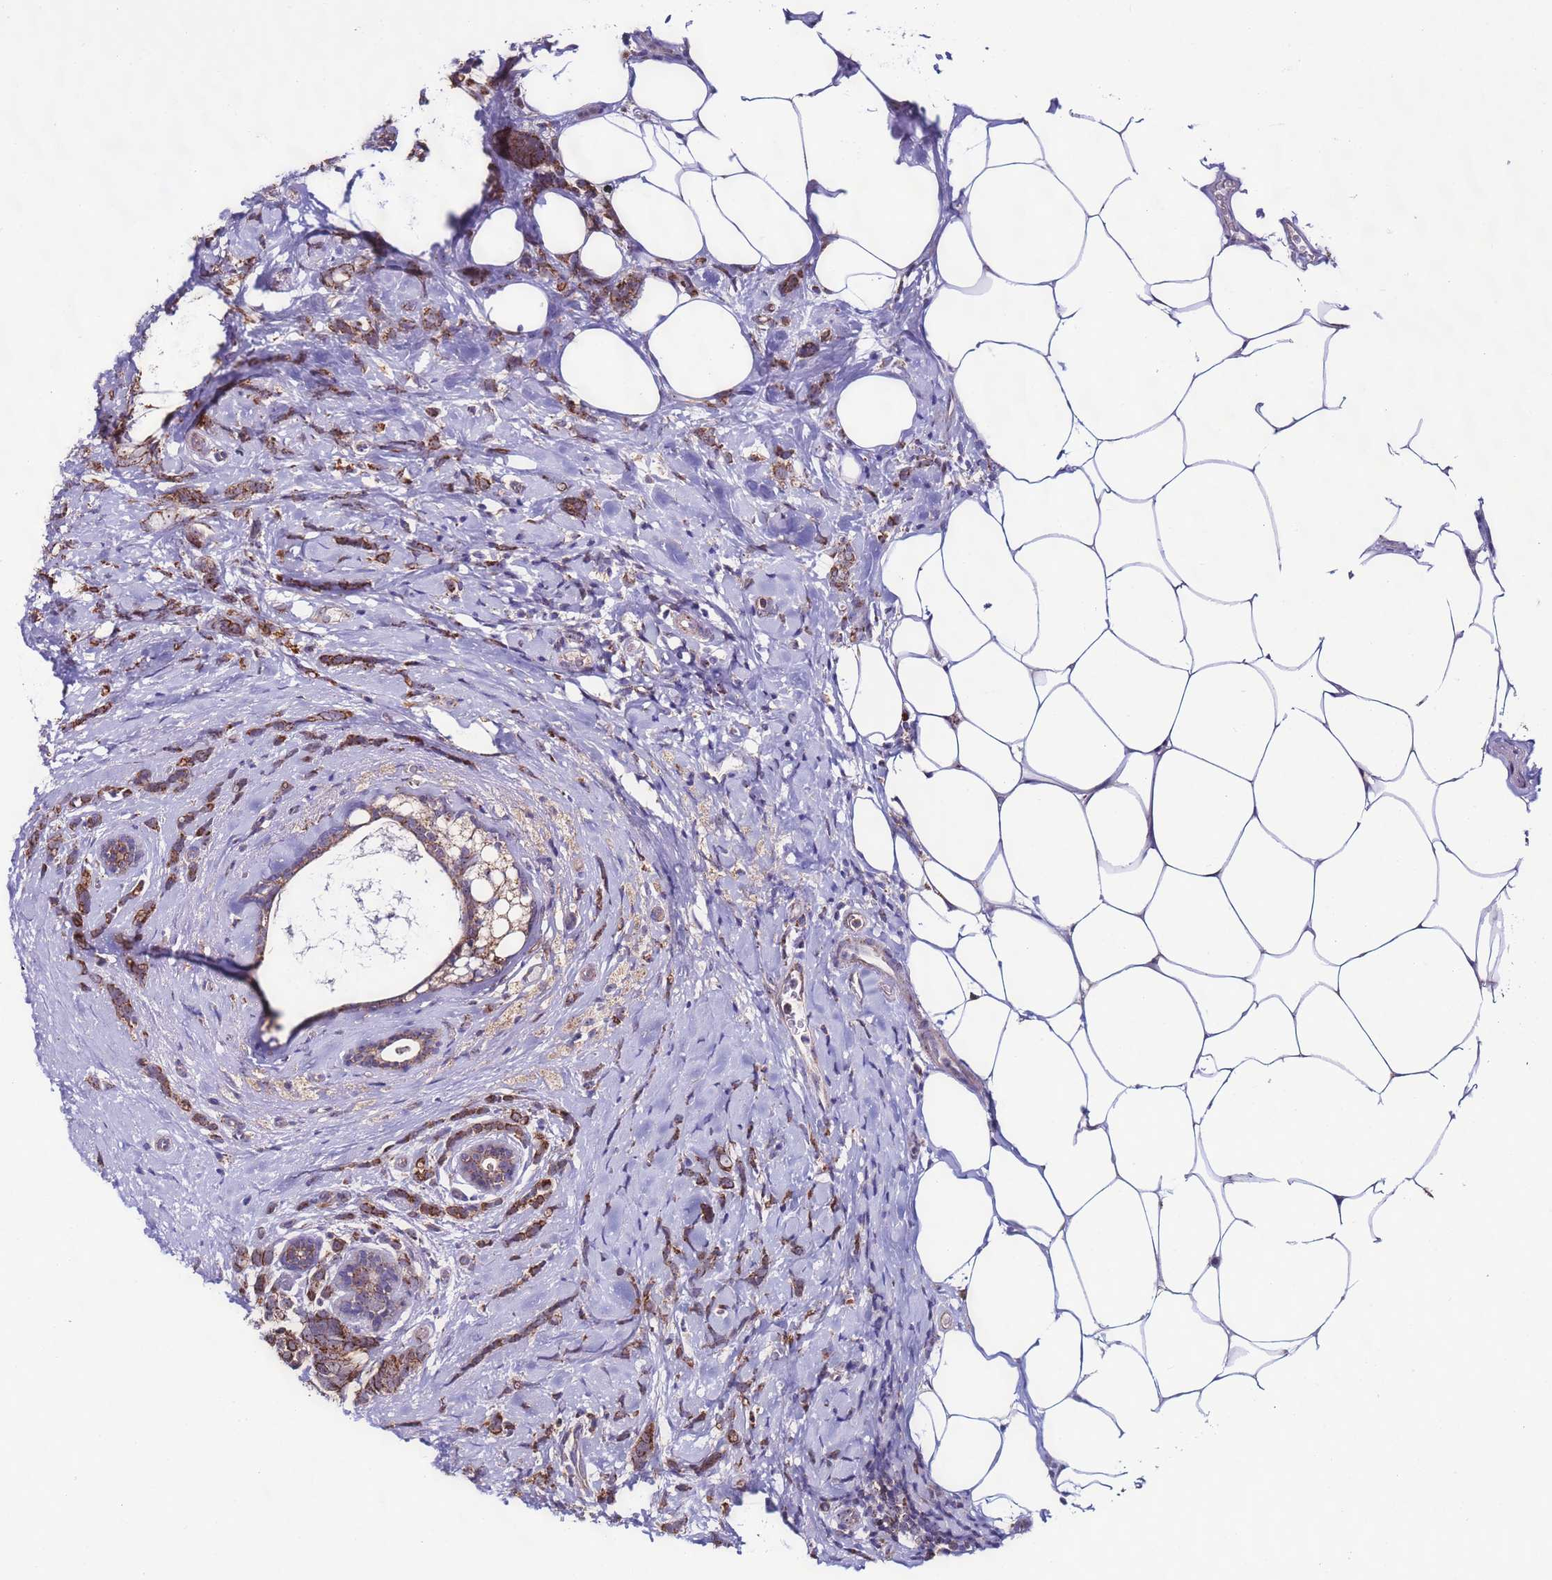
{"staining": {"intensity": "moderate", "quantity": ">75%", "location": "cytoplasmic/membranous"}, "tissue": "breast cancer", "cell_type": "Tumor cells", "image_type": "cancer", "snomed": [{"axis": "morphology", "description": "Lobular carcinoma"}, {"axis": "topography", "description": "Breast"}], "caption": "Lobular carcinoma (breast) was stained to show a protein in brown. There is medium levels of moderate cytoplasmic/membranous expression in about >75% of tumor cells.", "gene": "UEVLD", "patient": {"sex": "female", "age": 58}}